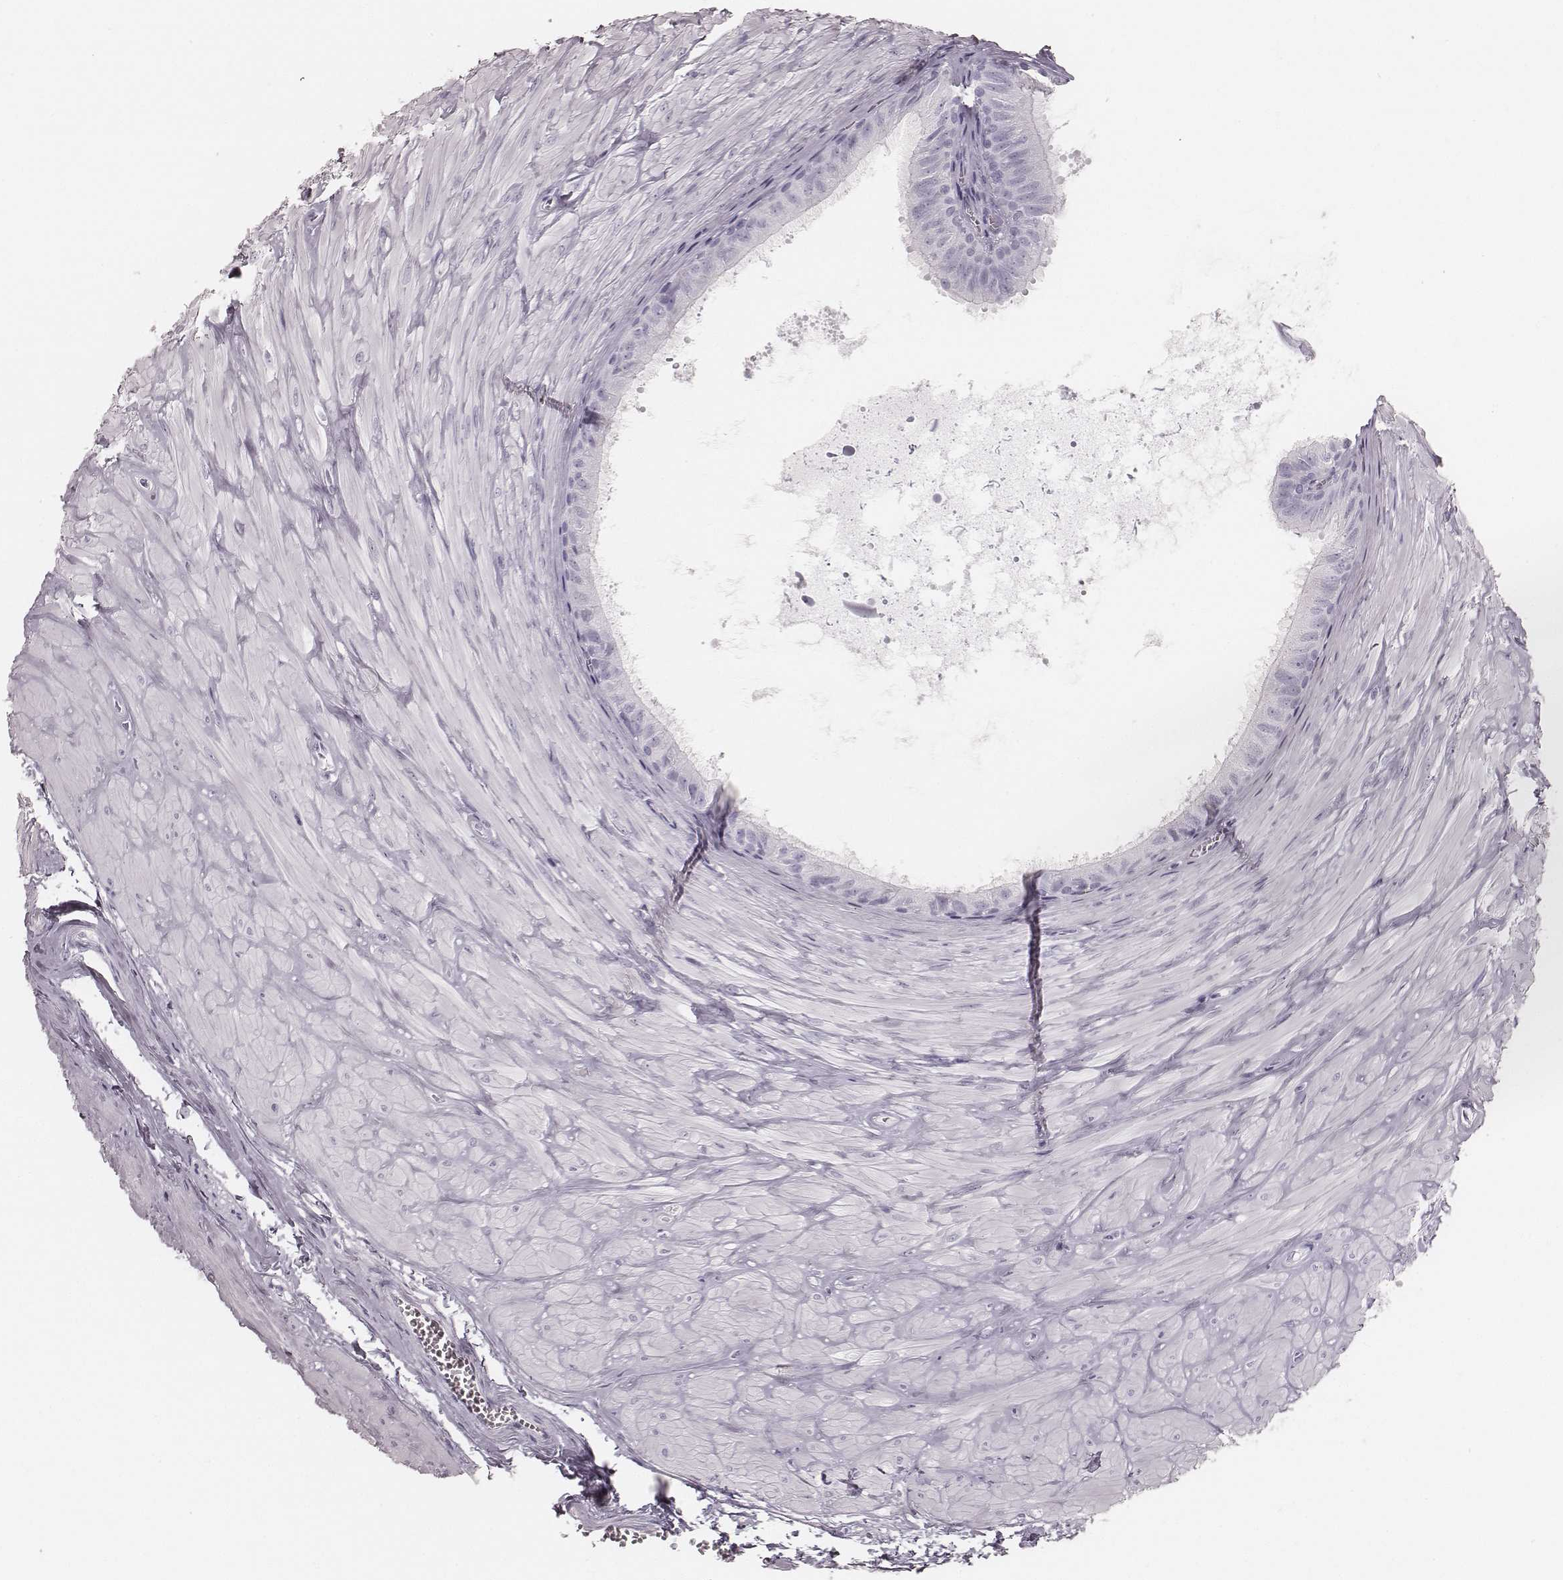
{"staining": {"intensity": "negative", "quantity": "none", "location": "none"}, "tissue": "epididymis", "cell_type": "Glandular cells", "image_type": "normal", "snomed": [{"axis": "morphology", "description": "Normal tissue, NOS"}, {"axis": "topography", "description": "Epididymis"}], "caption": "An immunohistochemistry photomicrograph of unremarkable epididymis is shown. There is no staining in glandular cells of epididymis.", "gene": "KRT34", "patient": {"sex": "male", "age": 37}}